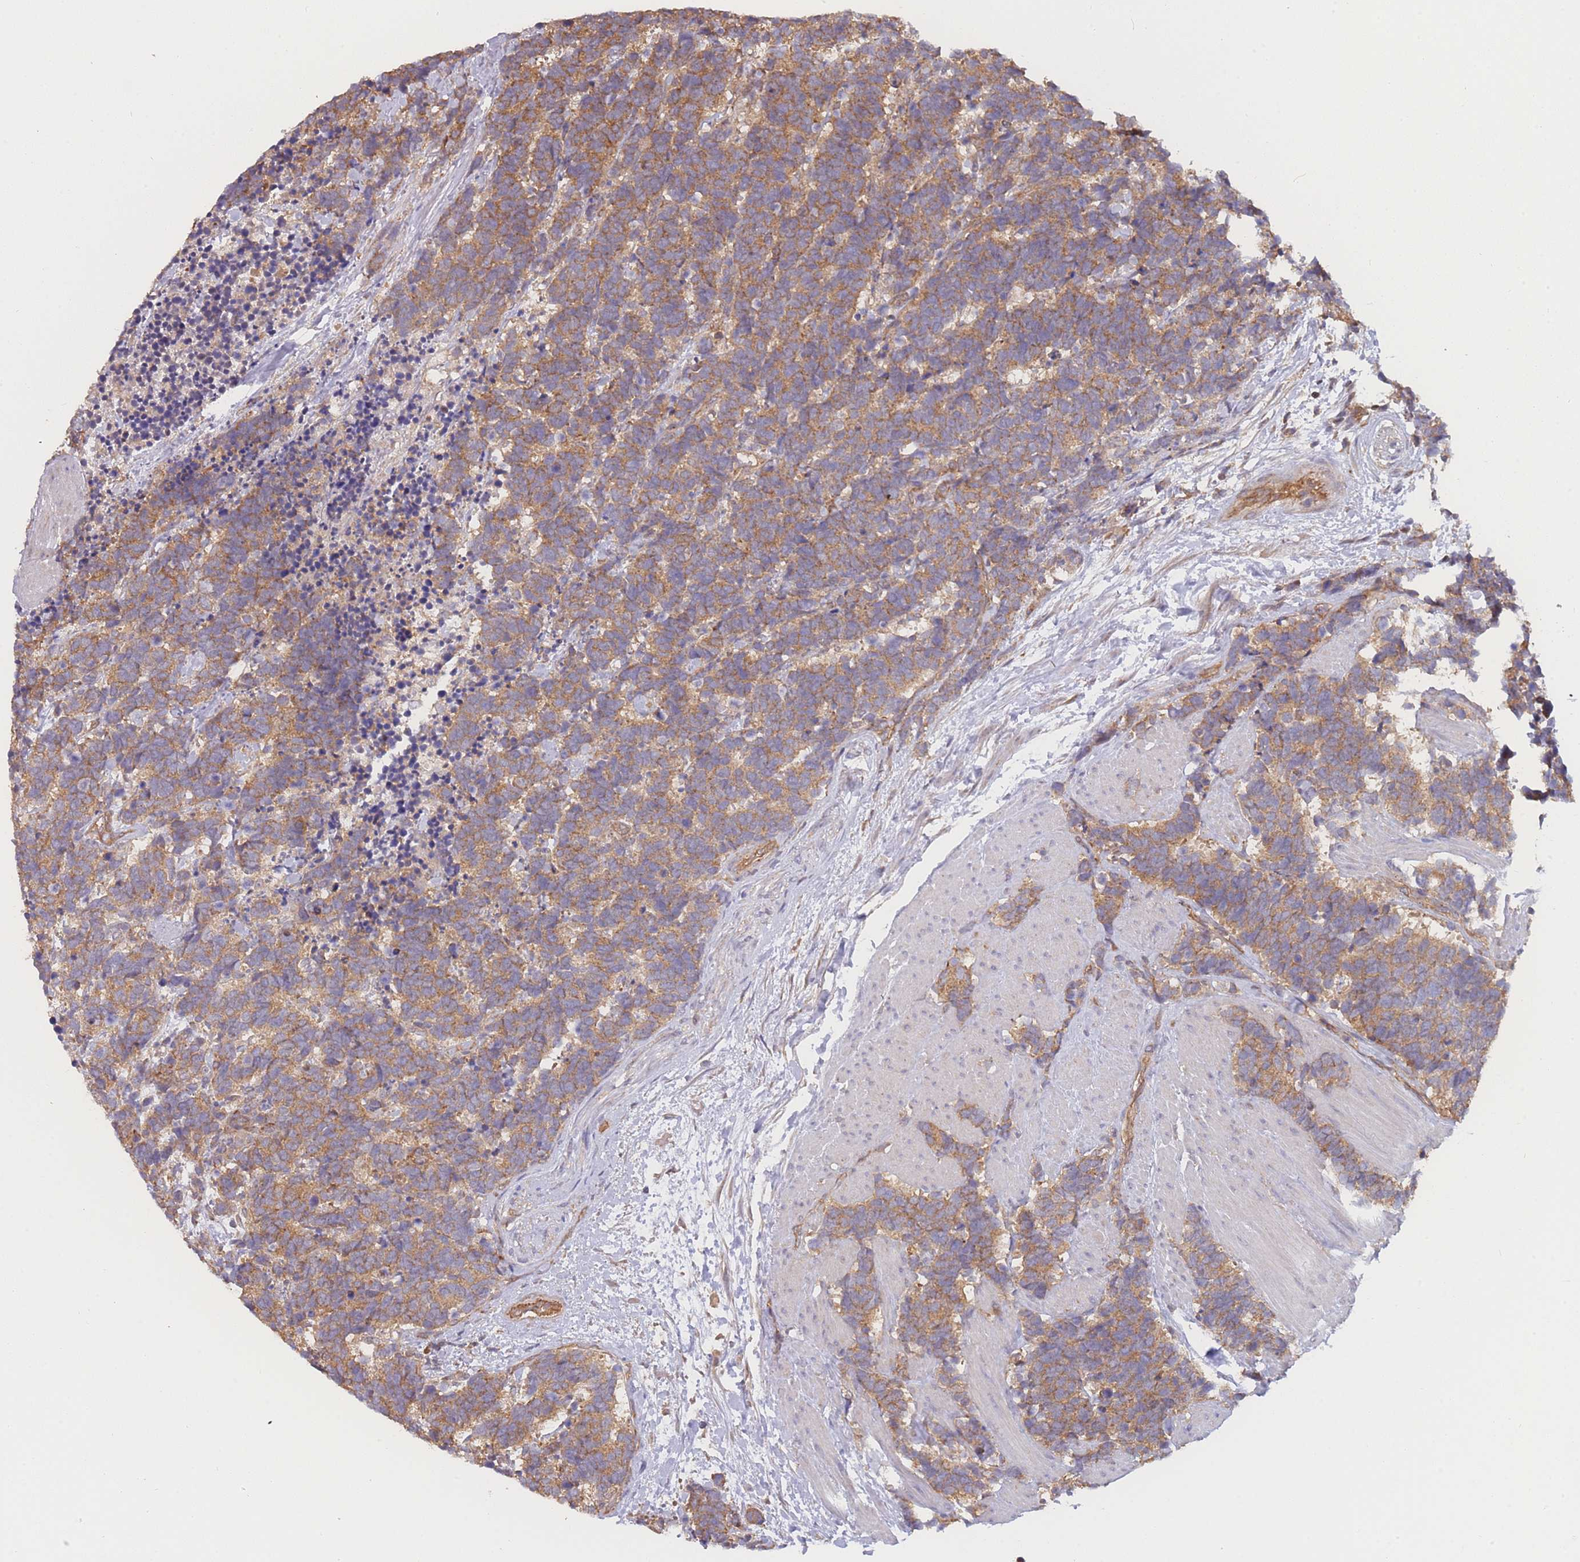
{"staining": {"intensity": "moderate", "quantity": ">75%", "location": "cytoplasmic/membranous"}, "tissue": "carcinoid", "cell_type": "Tumor cells", "image_type": "cancer", "snomed": [{"axis": "morphology", "description": "Carcinoma, NOS"}, {"axis": "morphology", "description": "Carcinoid, malignant, NOS"}, {"axis": "topography", "description": "Prostate"}], "caption": "The photomicrograph reveals immunohistochemical staining of carcinoid. There is moderate cytoplasmic/membranous positivity is appreciated in about >75% of tumor cells.", "gene": "MRPS18B", "patient": {"sex": "male", "age": 57}}